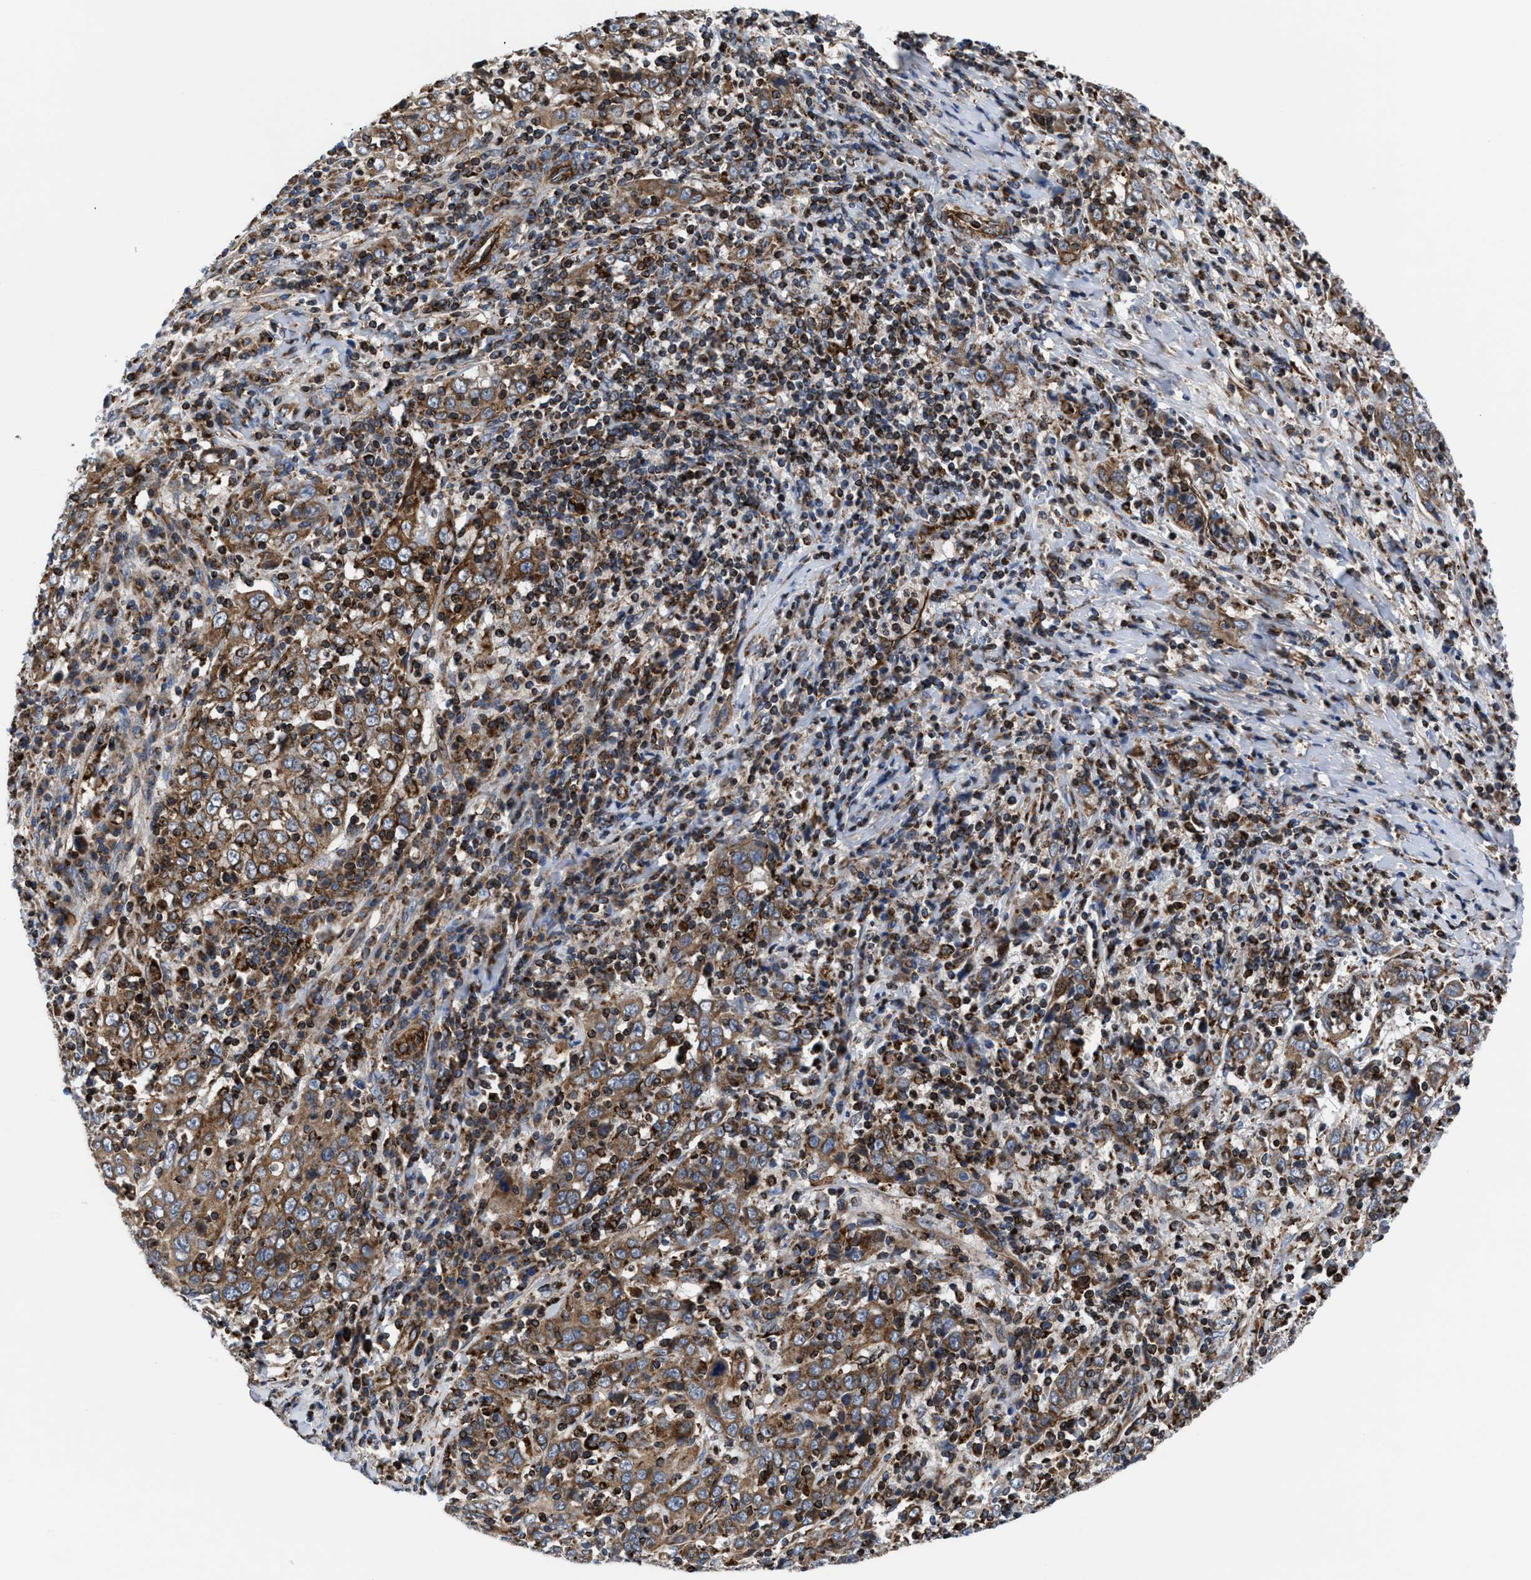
{"staining": {"intensity": "strong", "quantity": ">75%", "location": "cytoplasmic/membranous"}, "tissue": "cervical cancer", "cell_type": "Tumor cells", "image_type": "cancer", "snomed": [{"axis": "morphology", "description": "Squamous cell carcinoma, NOS"}, {"axis": "topography", "description": "Cervix"}], "caption": "Protein staining reveals strong cytoplasmic/membranous positivity in approximately >75% of tumor cells in squamous cell carcinoma (cervical). (IHC, brightfield microscopy, high magnification).", "gene": "PRR15L", "patient": {"sex": "female", "age": 46}}